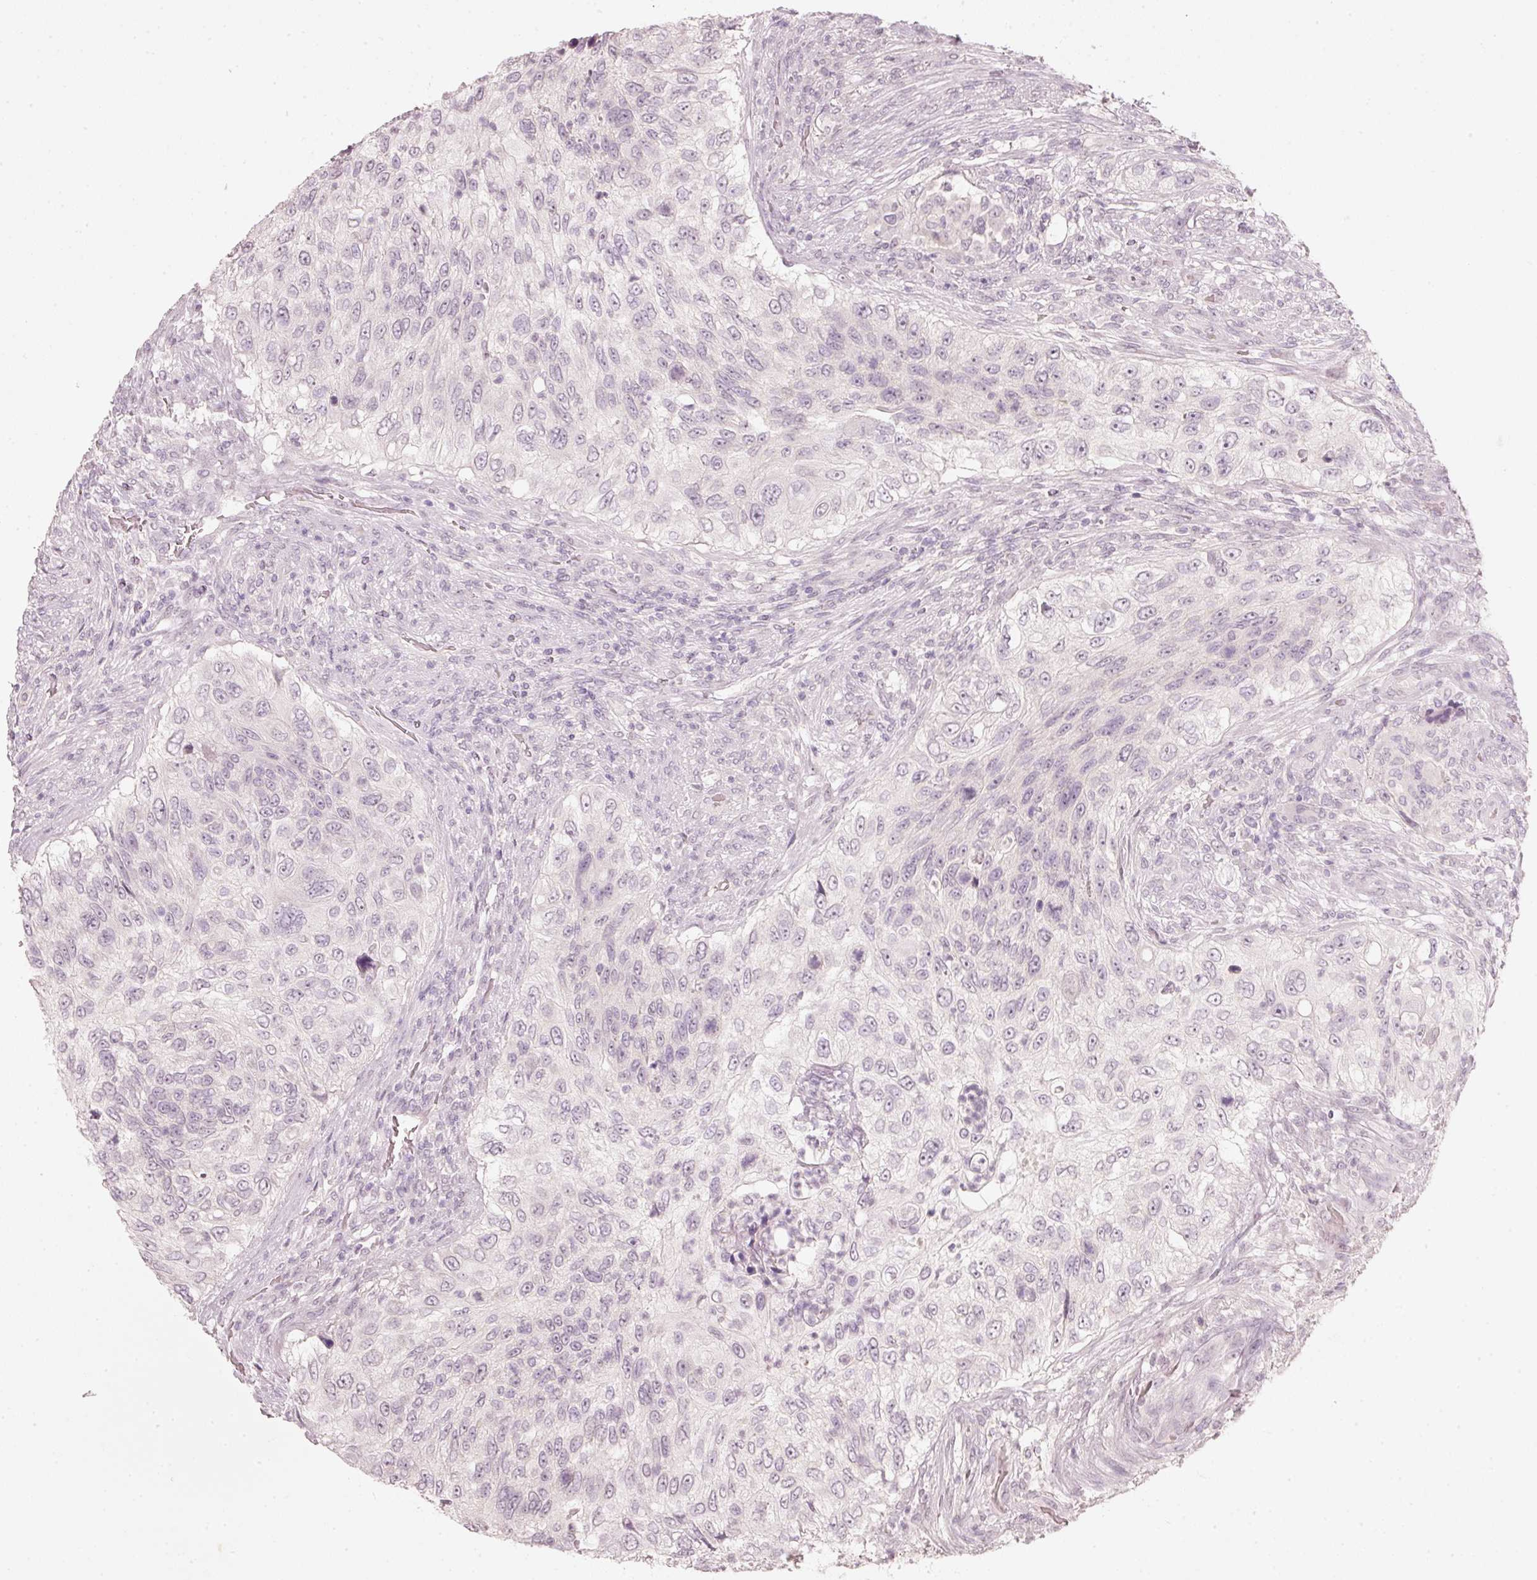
{"staining": {"intensity": "negative", "quantity": "none", "location": "none"}, "tissue": "urothelial cancer", "cell_type": "Tumor cells", "image_type": "cancer", "snomed": [{"axis": "morphology", "description": "Urothelial carcinoma, High grade"}, {"axis": "topography", "description": "Urinary bladder"}], "caption": "A photomicrograph of urothelial cancer stained for a protein exhibits no brown staining in tumor cells.", "gene": "STEAP1", "patient": {"sex": "female", "age": 60}}